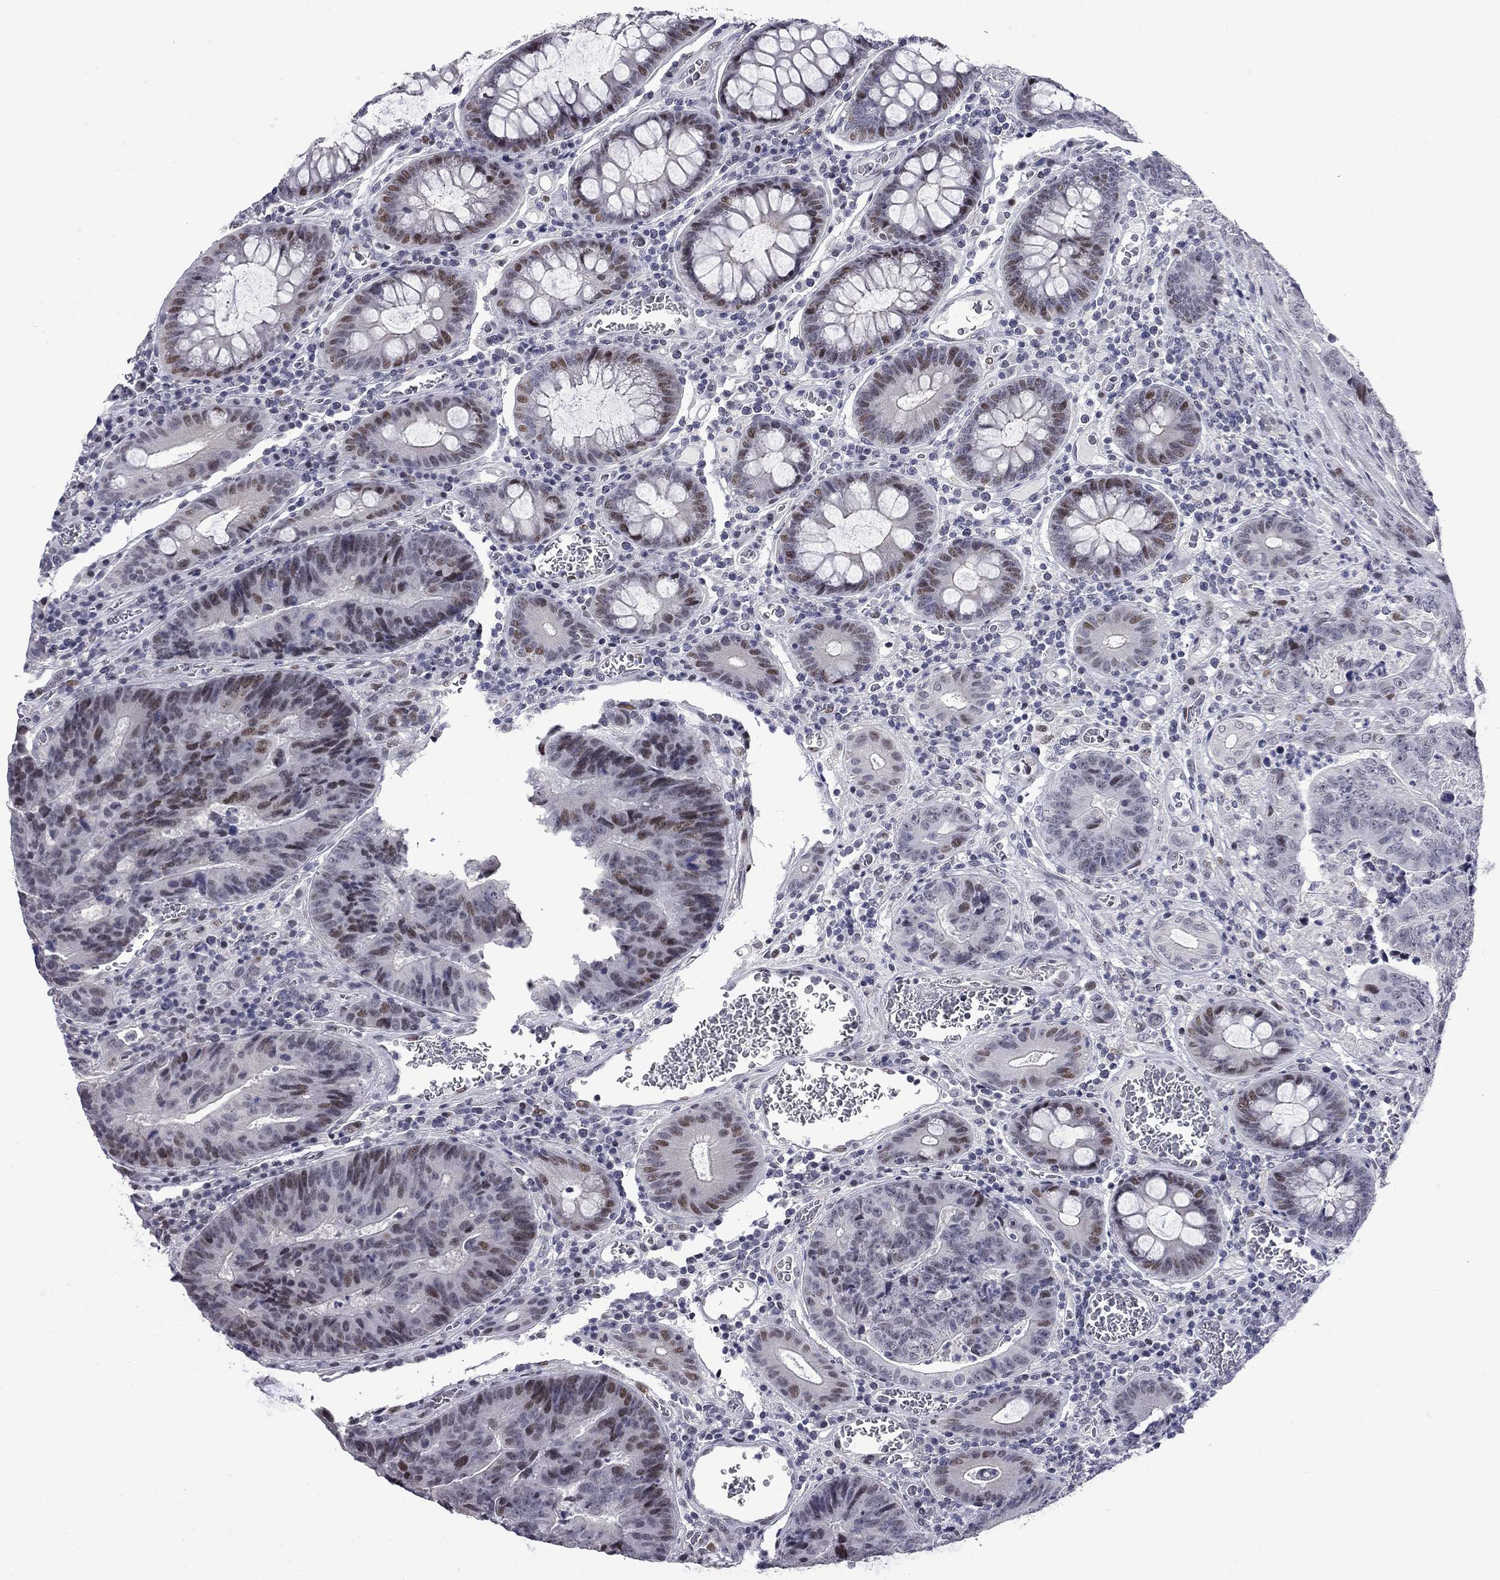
{"staining": {"intensity": "moderate", "quantity": "<25%", "location": "nuclear"}, "tissue": "colorectal cancer", "cell_type": "Tumor cells", "image_type": "cancer", "snomed": [{"axis": "morphology", "description": "Adenocarcinoma, NOS"}, {"axis": "topography", "description": "Colon"}], "caption": "Colorectal adenocarcinoma tissue exhibits moderate nuclear positivity in approximately <25% of tumor cells, visualized by immunohistochemistry. (Stains: DAB (3,3'-diaminobenzidine) in brown, nuclei in blue, Microscopy: brightfield microscopy at high magnification).", "gene": "ZNF154", "patient": {"sex": "female", "age": 48}}